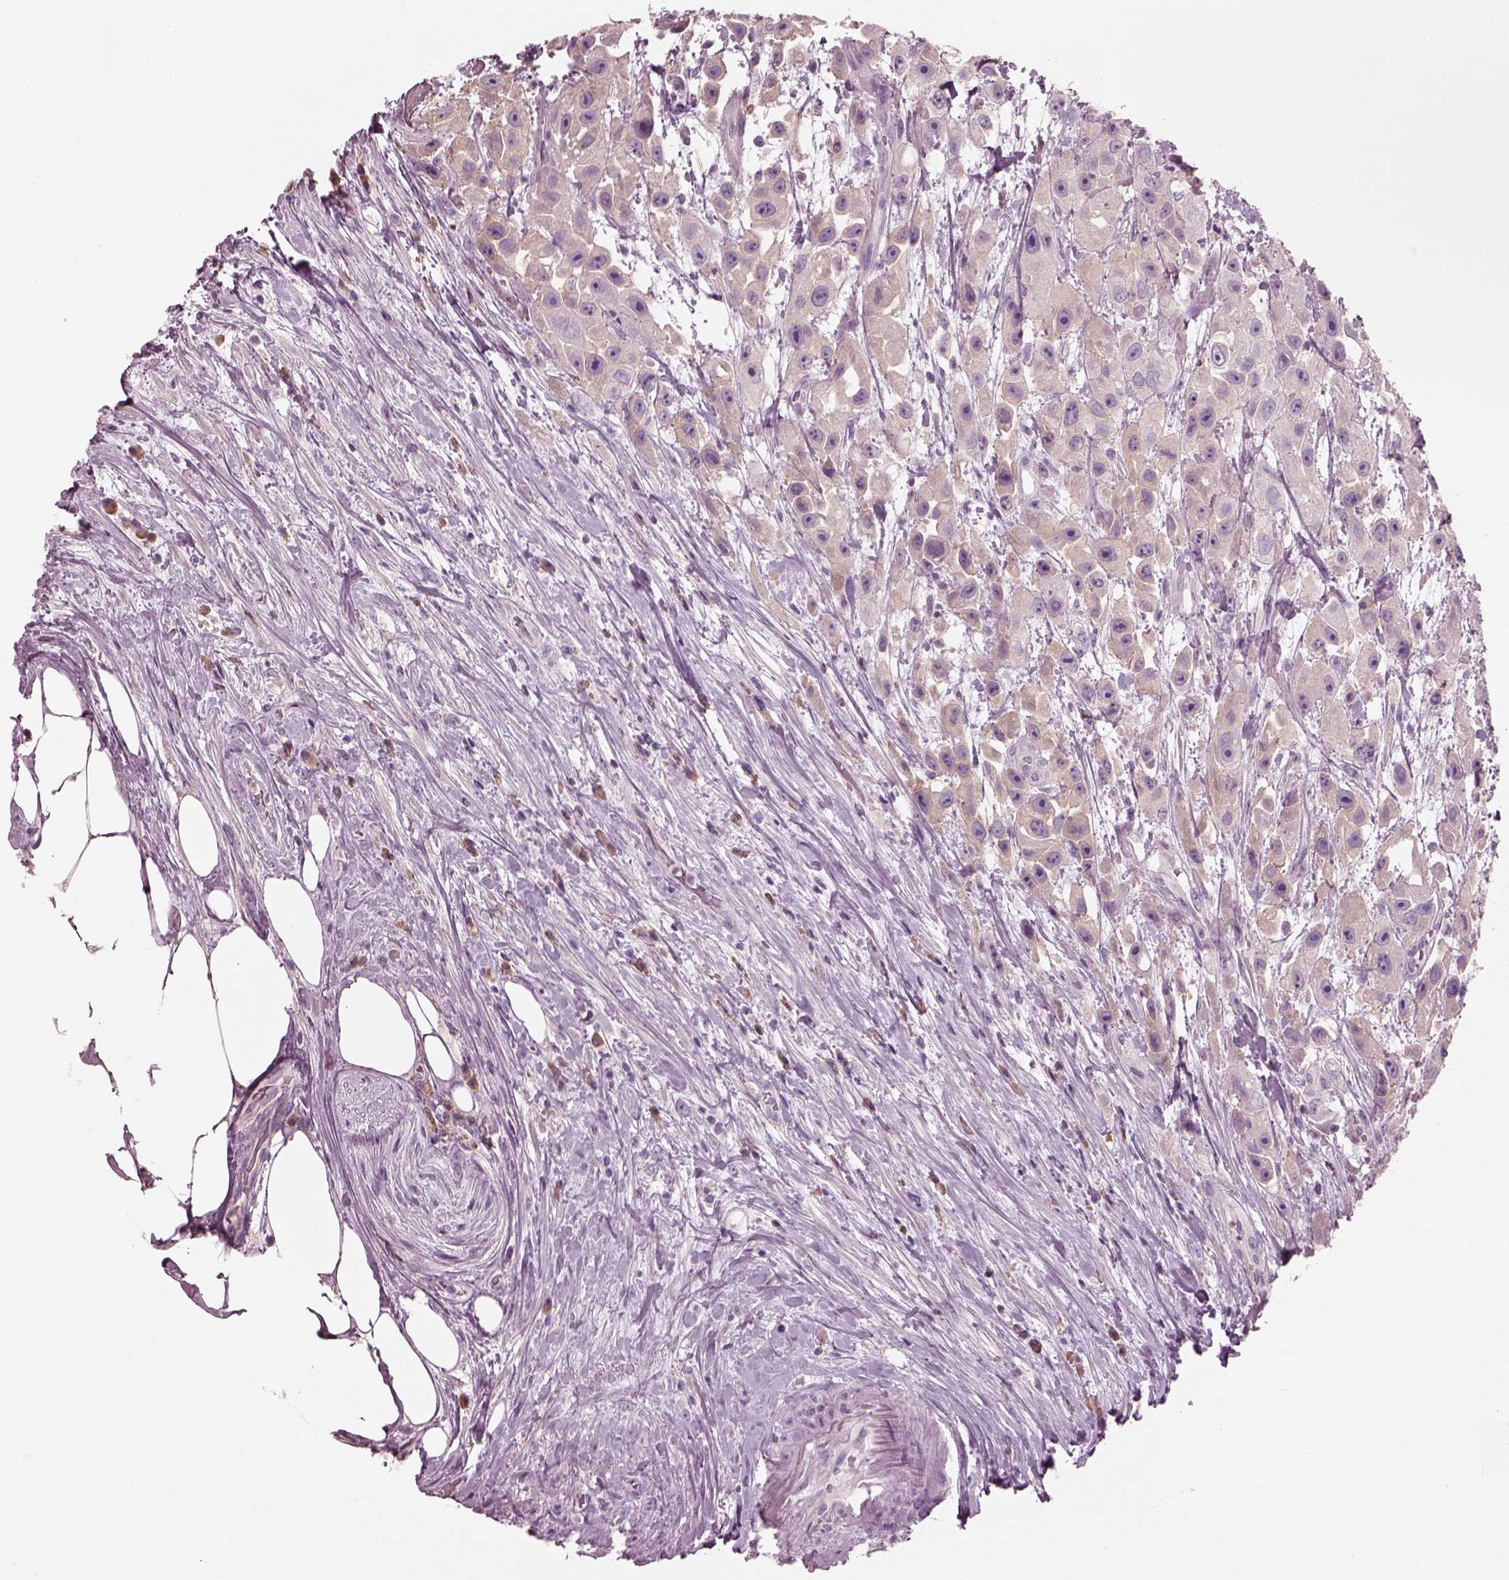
{"staining": {"intensity": "negative", "quantity": "none", "location": "none"}, "tissue": "urothelial cancer", "cell_type": "Tumor cells", "image_type": "cancer", "snomed": [{"axis": "morphology", "description": "Urothelial carcinoma, High grade"}, {"axis": "topography", "description": "Urinary bladder"}], "caption": "DAB immunohistochemical staining of human urothelial carcinoma (high-grade) demonstrates no significant positivity in tumor cells.", "gene": "SLC27A2", "patient": {"sex": "male", "age": 79}}